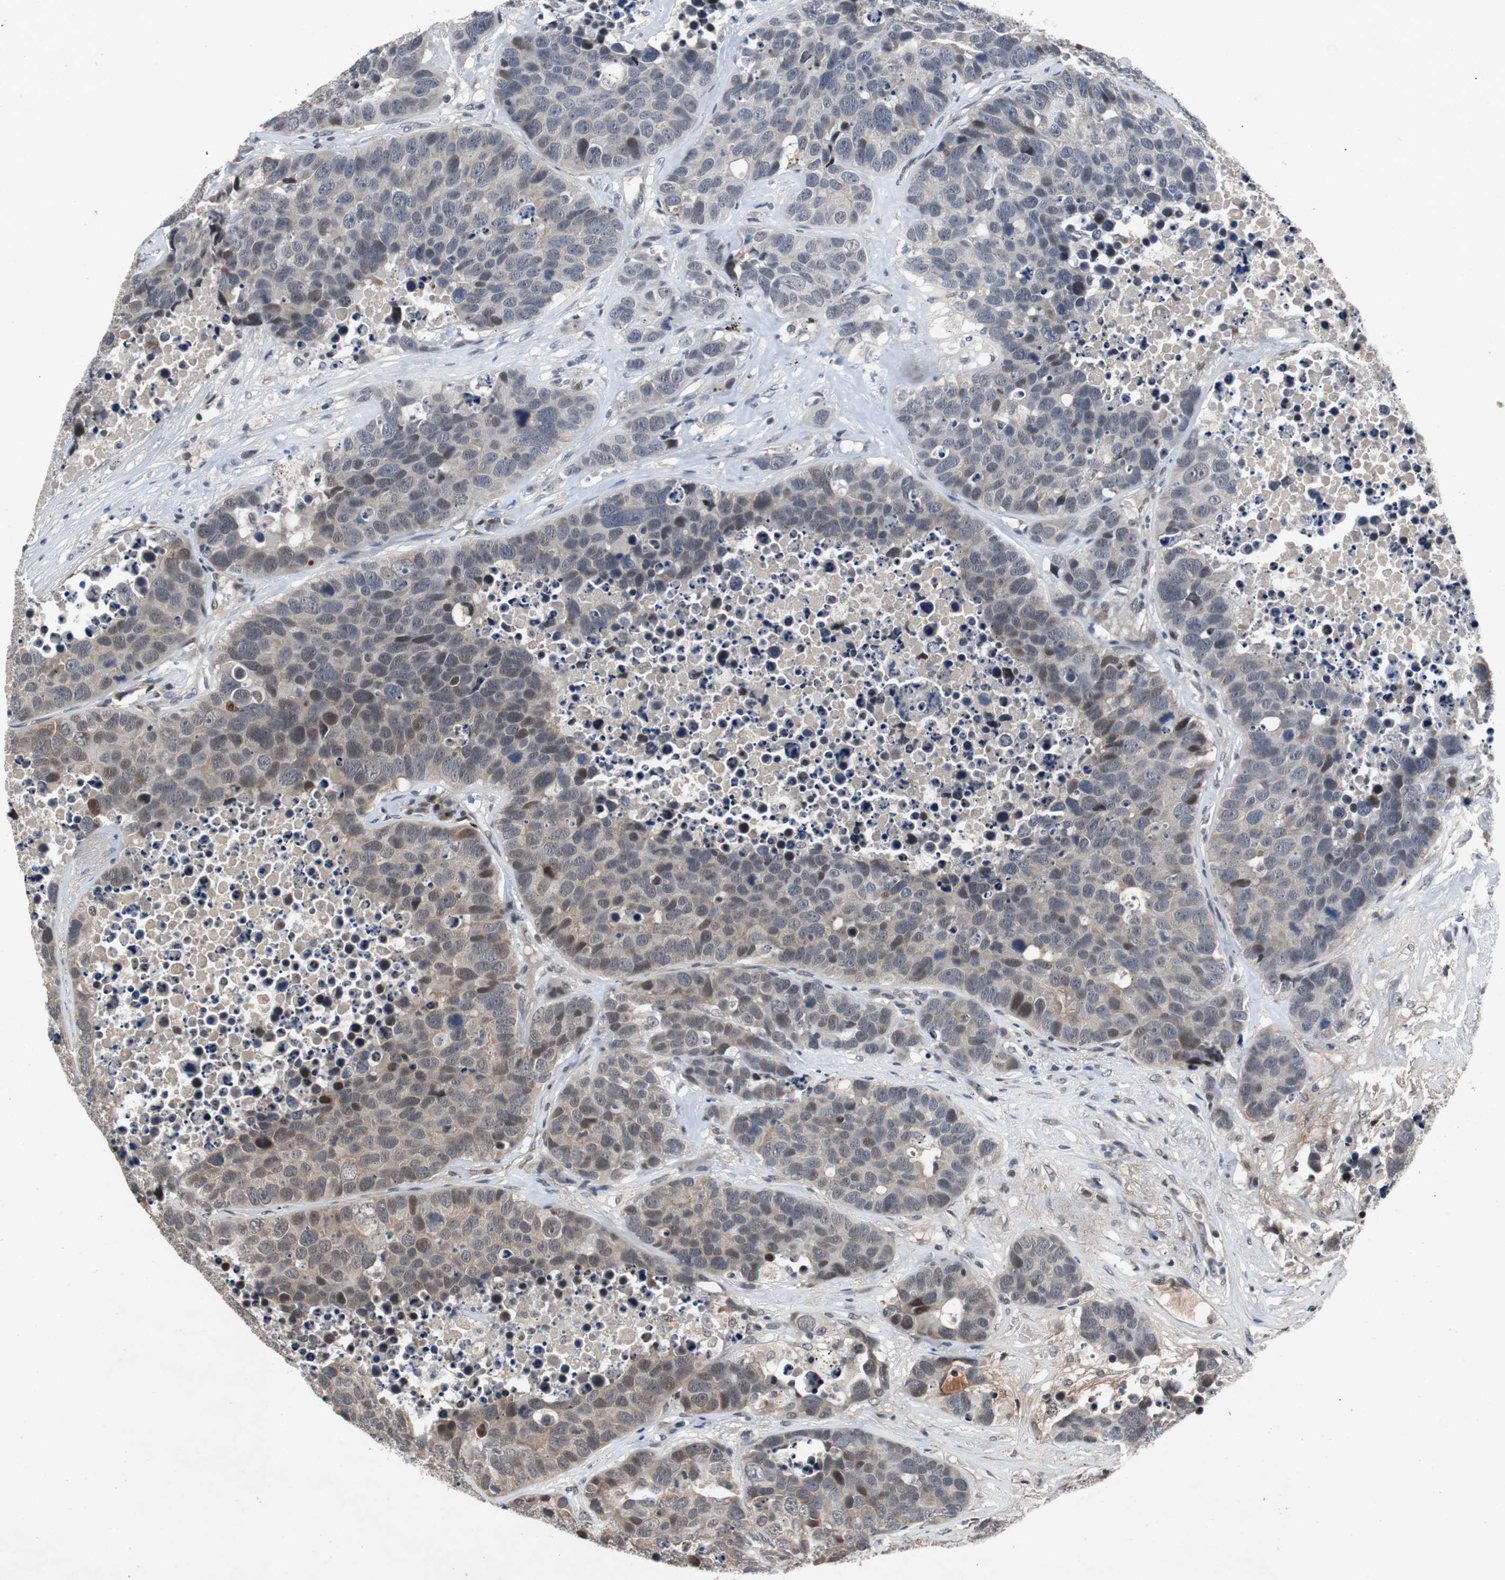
{"staining": {"intensity": "moderate", "quantity": "<25%", "location": "nuclear"}, "tissue": "carcinoid", "cell_type": "Tumor cells", "image_type": "cancer", "snomed": [{"axis": "morphology", "description": "Carcinoid, malignant, NOS"}, {"axis": "topography", "description": "Lung"}], "caption": "Human carcinoid (malignant) stained with a protein marker exhibits moderate staining in tumor cells.", "gene": "TP63", "patient": {"sex": "male", "age": 60}}